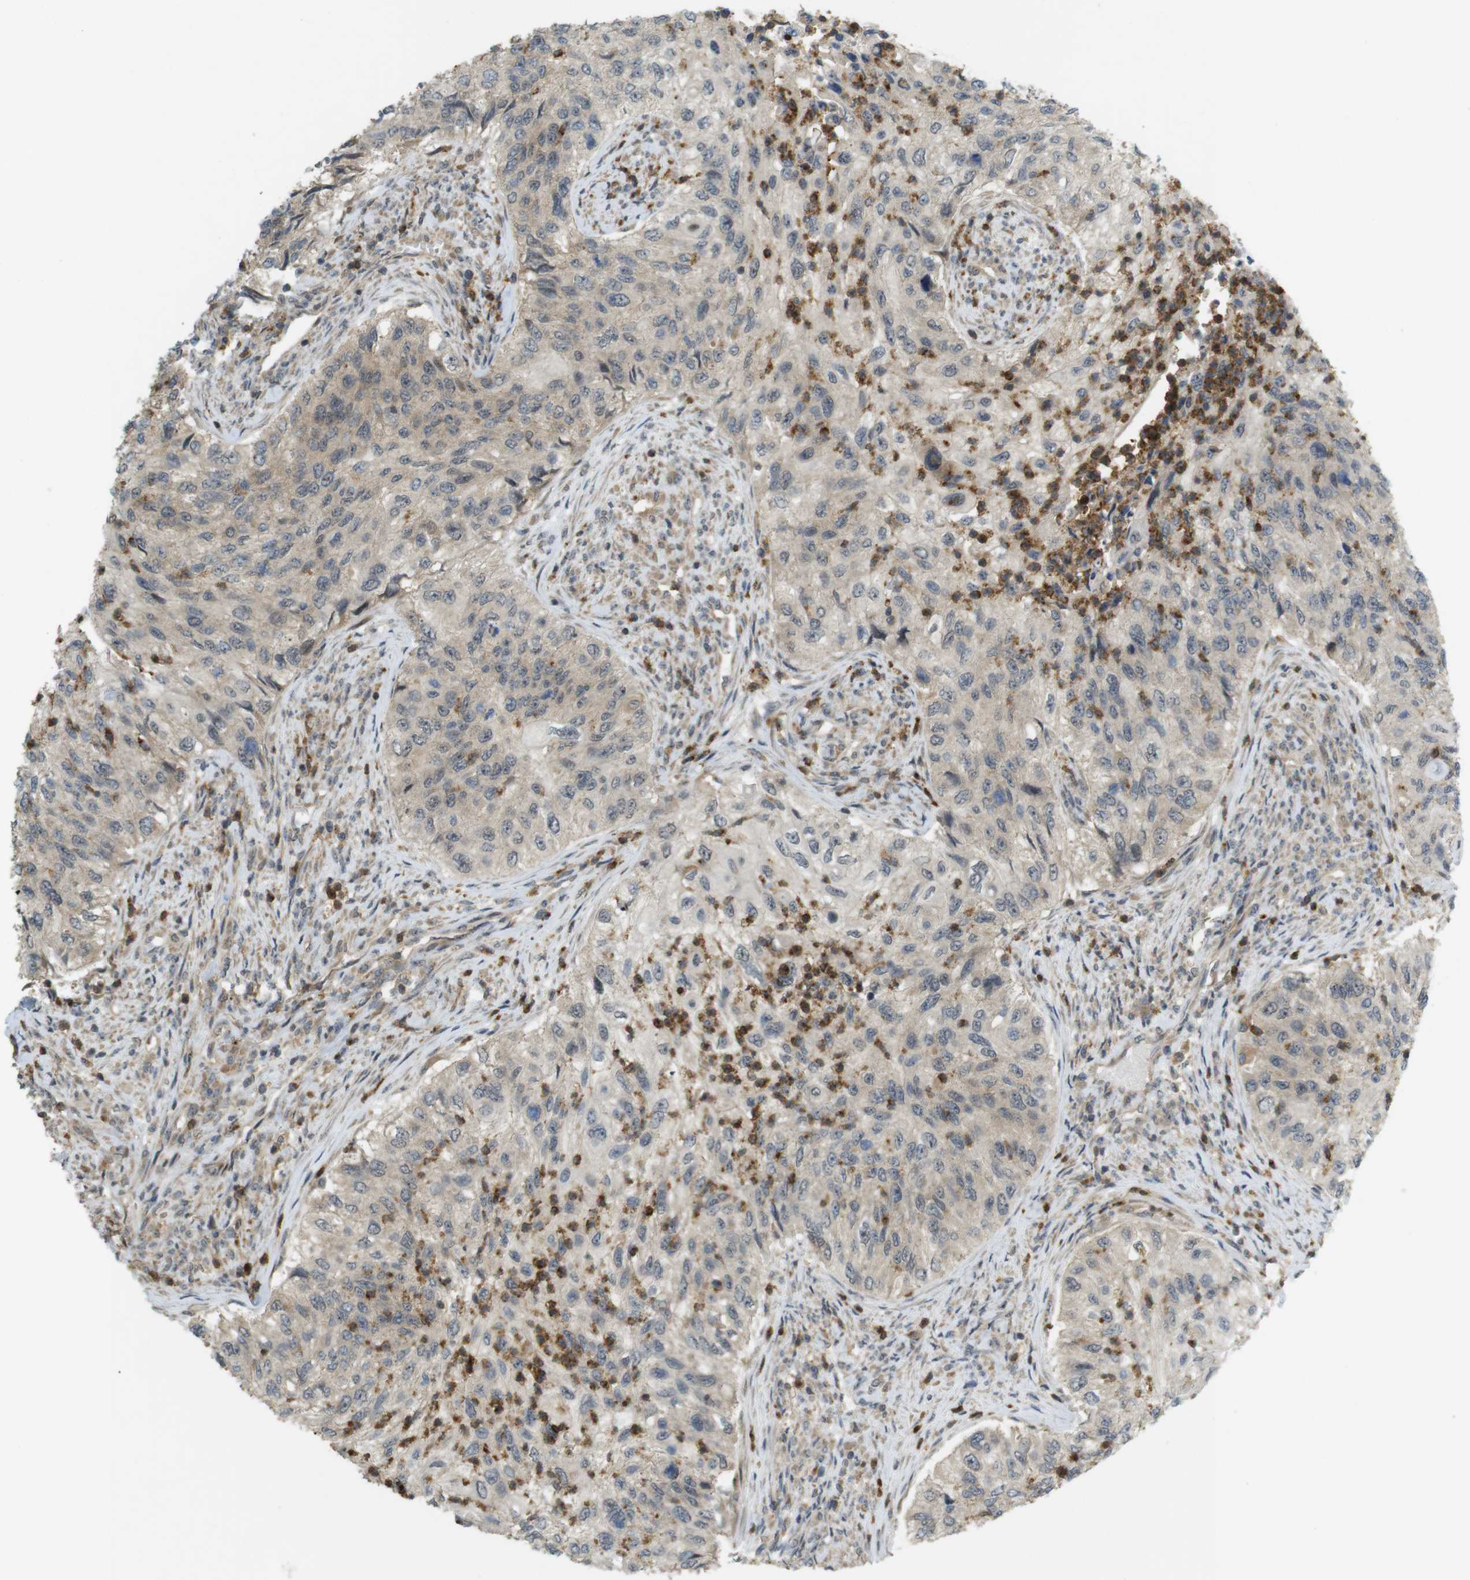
{"staining": {"intensity": "weak", "quantity": ">75%", "location": "cytoplasmic/membranous"}, "tissue": "urothelial cancer", "cell_type": "Tumor cells", "image_type": "cancer", "snomed": [{"axis": "morphology", "description": "Urothelial carcinoma, High grade"}, {"axis": "topography", "description": "Urinary bladder"}], "caption": "Brown immunohistochemical staining in urothelial cancer shows weak cytoplasmic/membranous expression in about >75% of tumor cells. Using DAB (brown) and hematoxylin (blue) stains, captured at high magnification using brightfield microscopy.", "gene": "TMX3", "patient": {"sex": "female", "age": 60}}